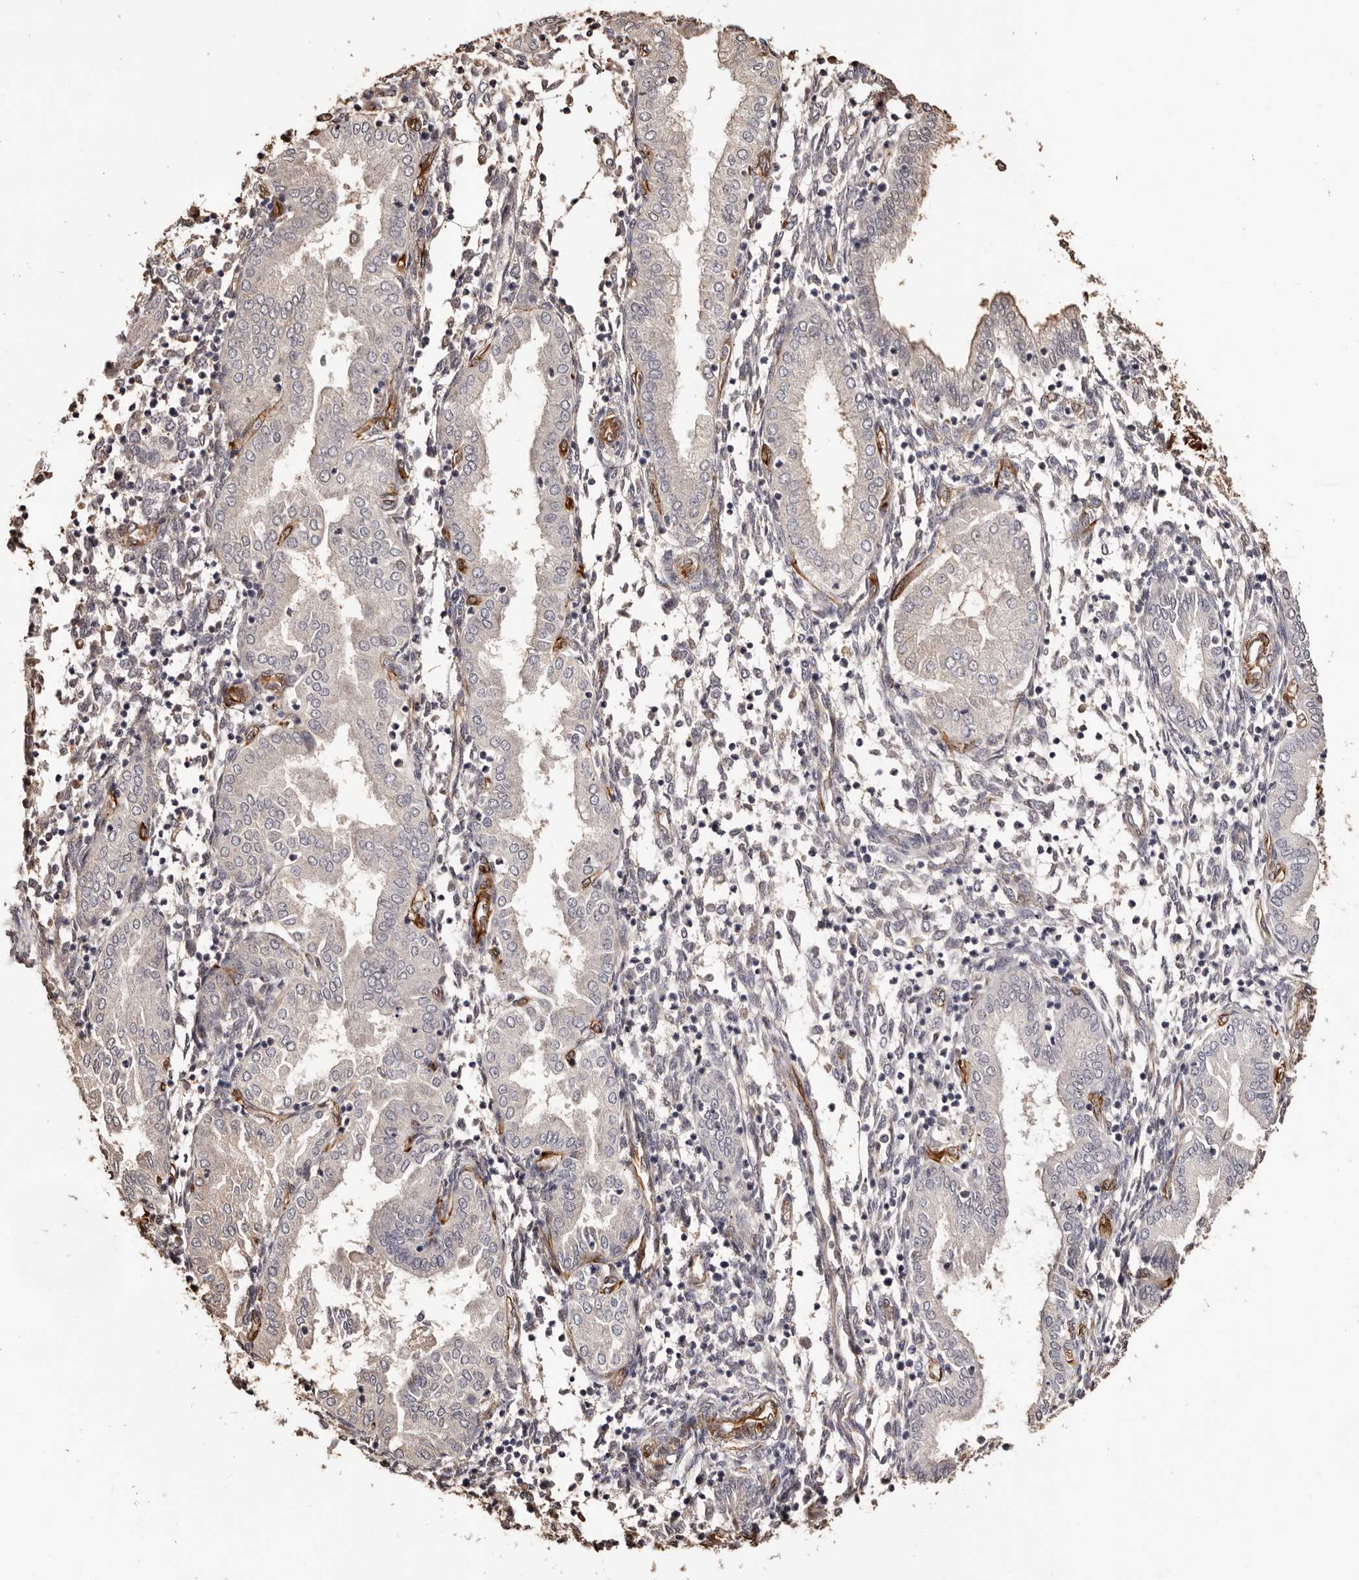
{"staining": {"intensity": "moderate", "quantity": "25%-75%", "location": "cytoplasmic/membranous"}, "tissue": "endometrium", "cell_type": "Cells in endometrial stroma", "image_type": "normal", "snomed": [{"axis": "morphology", "description": "Normal tissue, NOS"}, {"axis": "topography", "description": "Endometrium"}], "caption": "This is a histology image of immunohistochemistry (IHC) staining of unremarkable endometrium, which shows moderate expression in the cytoplasmic/membranous of cells in endometrial stroma.", "gene": "ZNF557", "patient": {"sex": "female", "age": 53}}